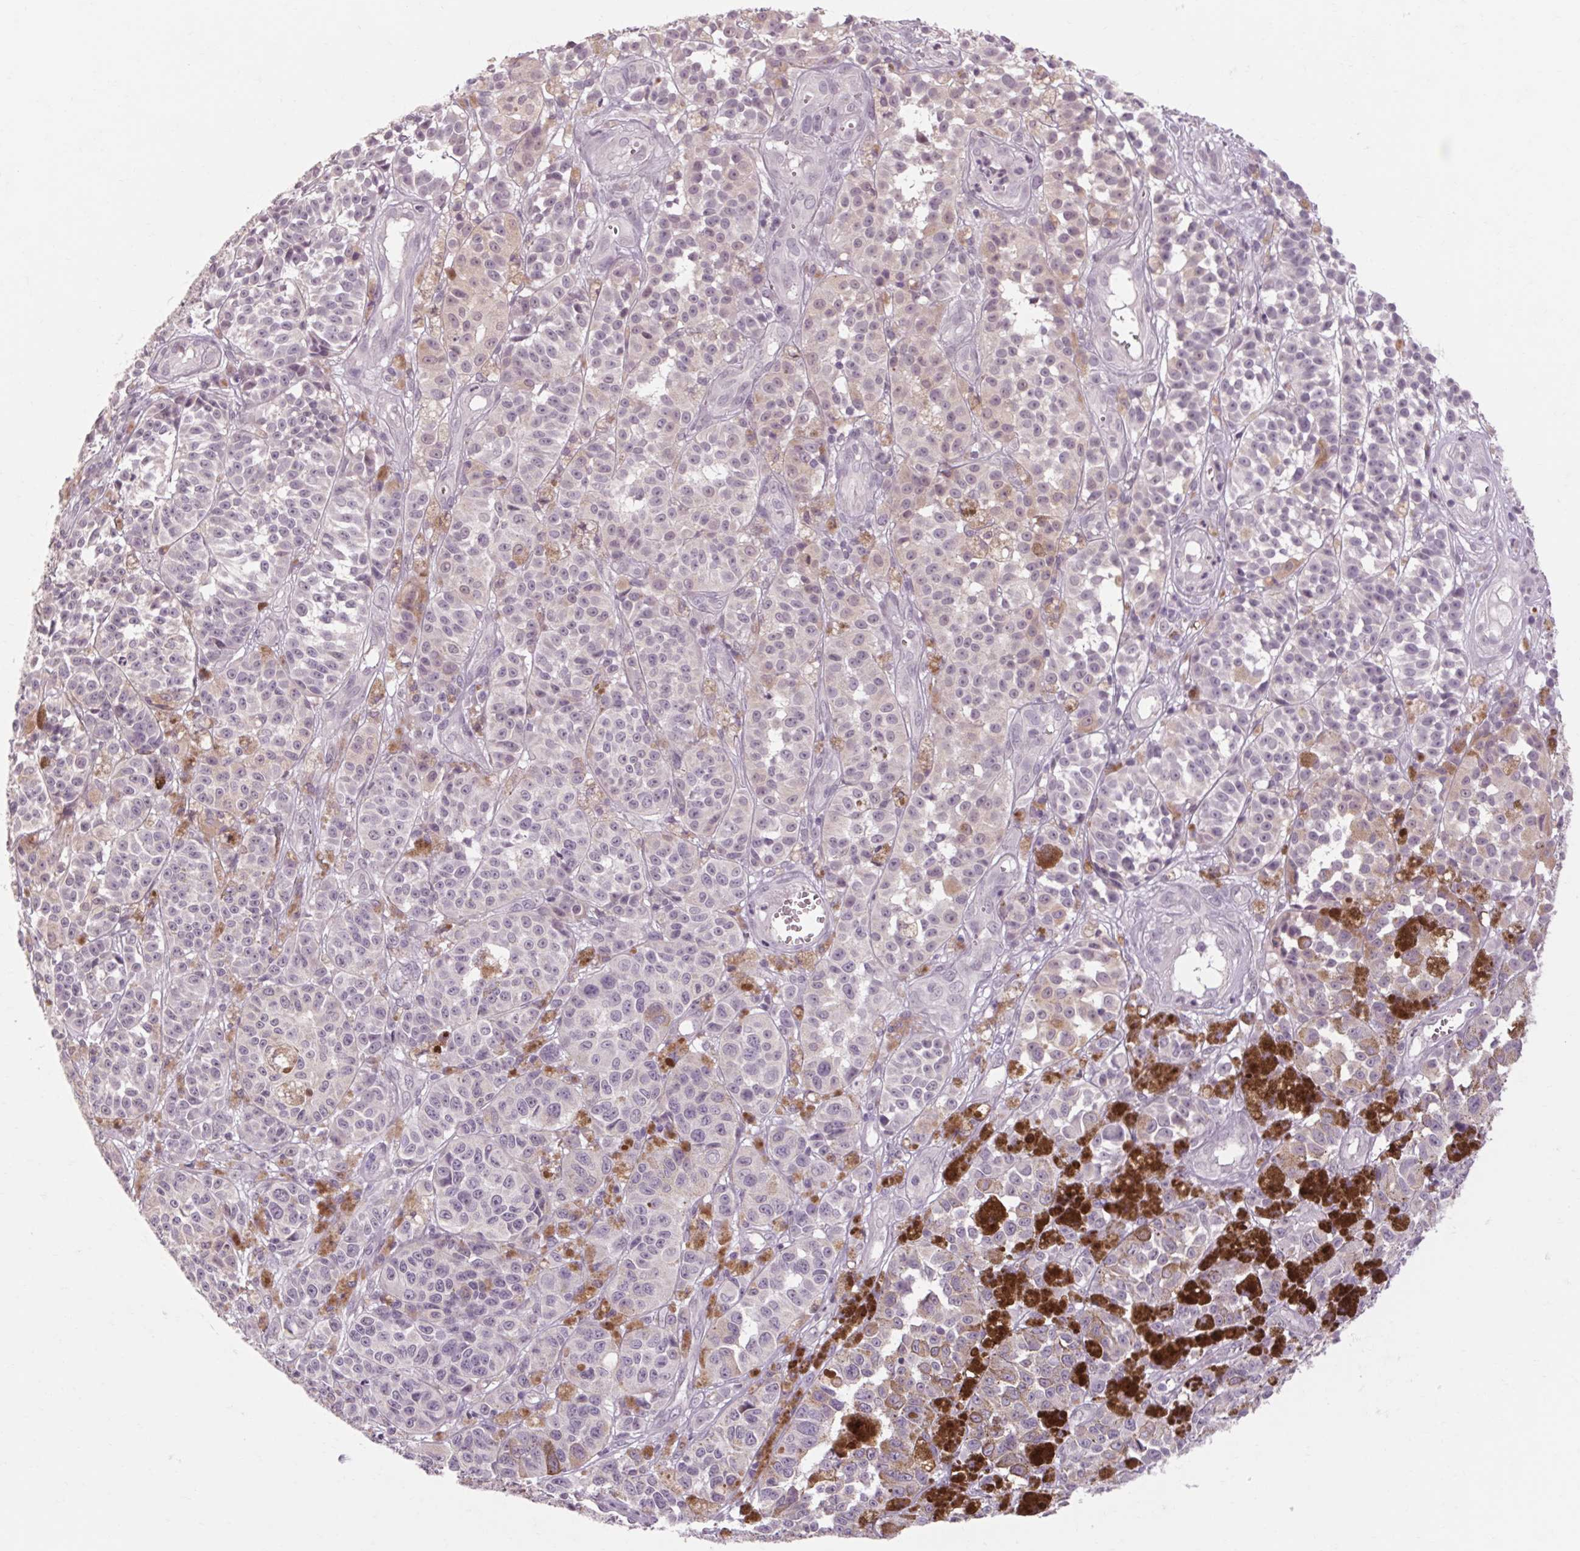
{"staining": {"intensity": "negative", "quantity": "none", "location": "none"}, "tissue": "melanoma", "cell_type": "Tumor cells", "image_type": "cancer", "snomed": [{"axis": "morphology", "description": "Malignant melanoma, NOS"}, {"axis": "topography", "description": "Skin"}], "caption": "IHC photomicrograph of neoplastic tissue: melanoma stained with DAB (3,3'-diaminobenzidine) exhibits no significant protein positivity in tumor cells.", "gene": "POMC", "patient": {"sex": "female", "age": 58}}